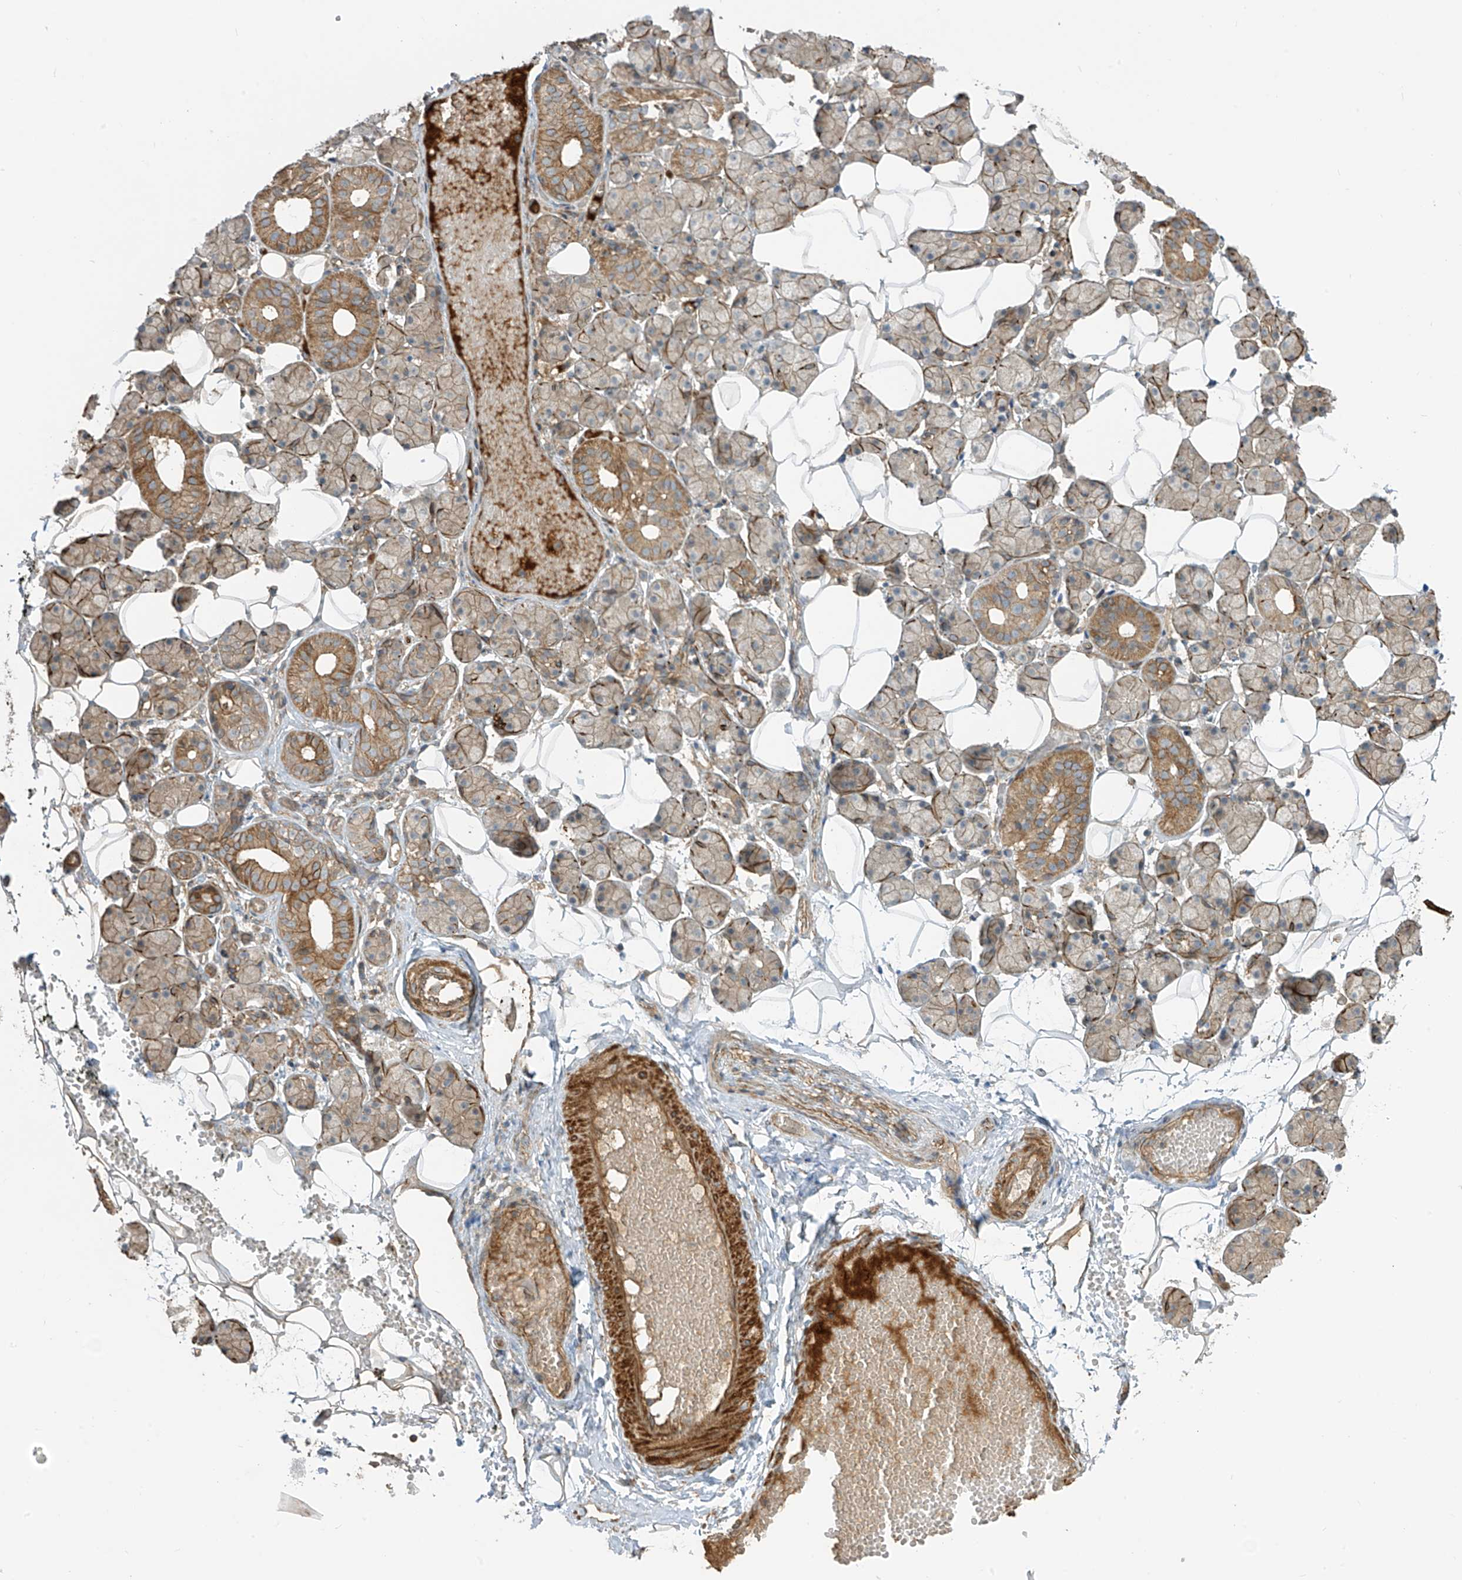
{"staining": {"intensity": "moderate", "quantity": "25%-75%", "location": "cytoplasmic/membranous"}, "tissue": "salivary gland", "cell_type": "Glandular cells", "image_type": "normal", "snomed": [{"axis": "morphology", "description": "Normal tissue, NOS"}, {"axis": "topography", "description": "Salivary gland"}], "caption": "This is a micrograph of IHC staining of unremarkable salivary gland, which shows moderate staining in the cytoplasmic/membranous of glandular cells.", "gene": "ENTR1", "patient": {"sex": "female", "age": 33}}